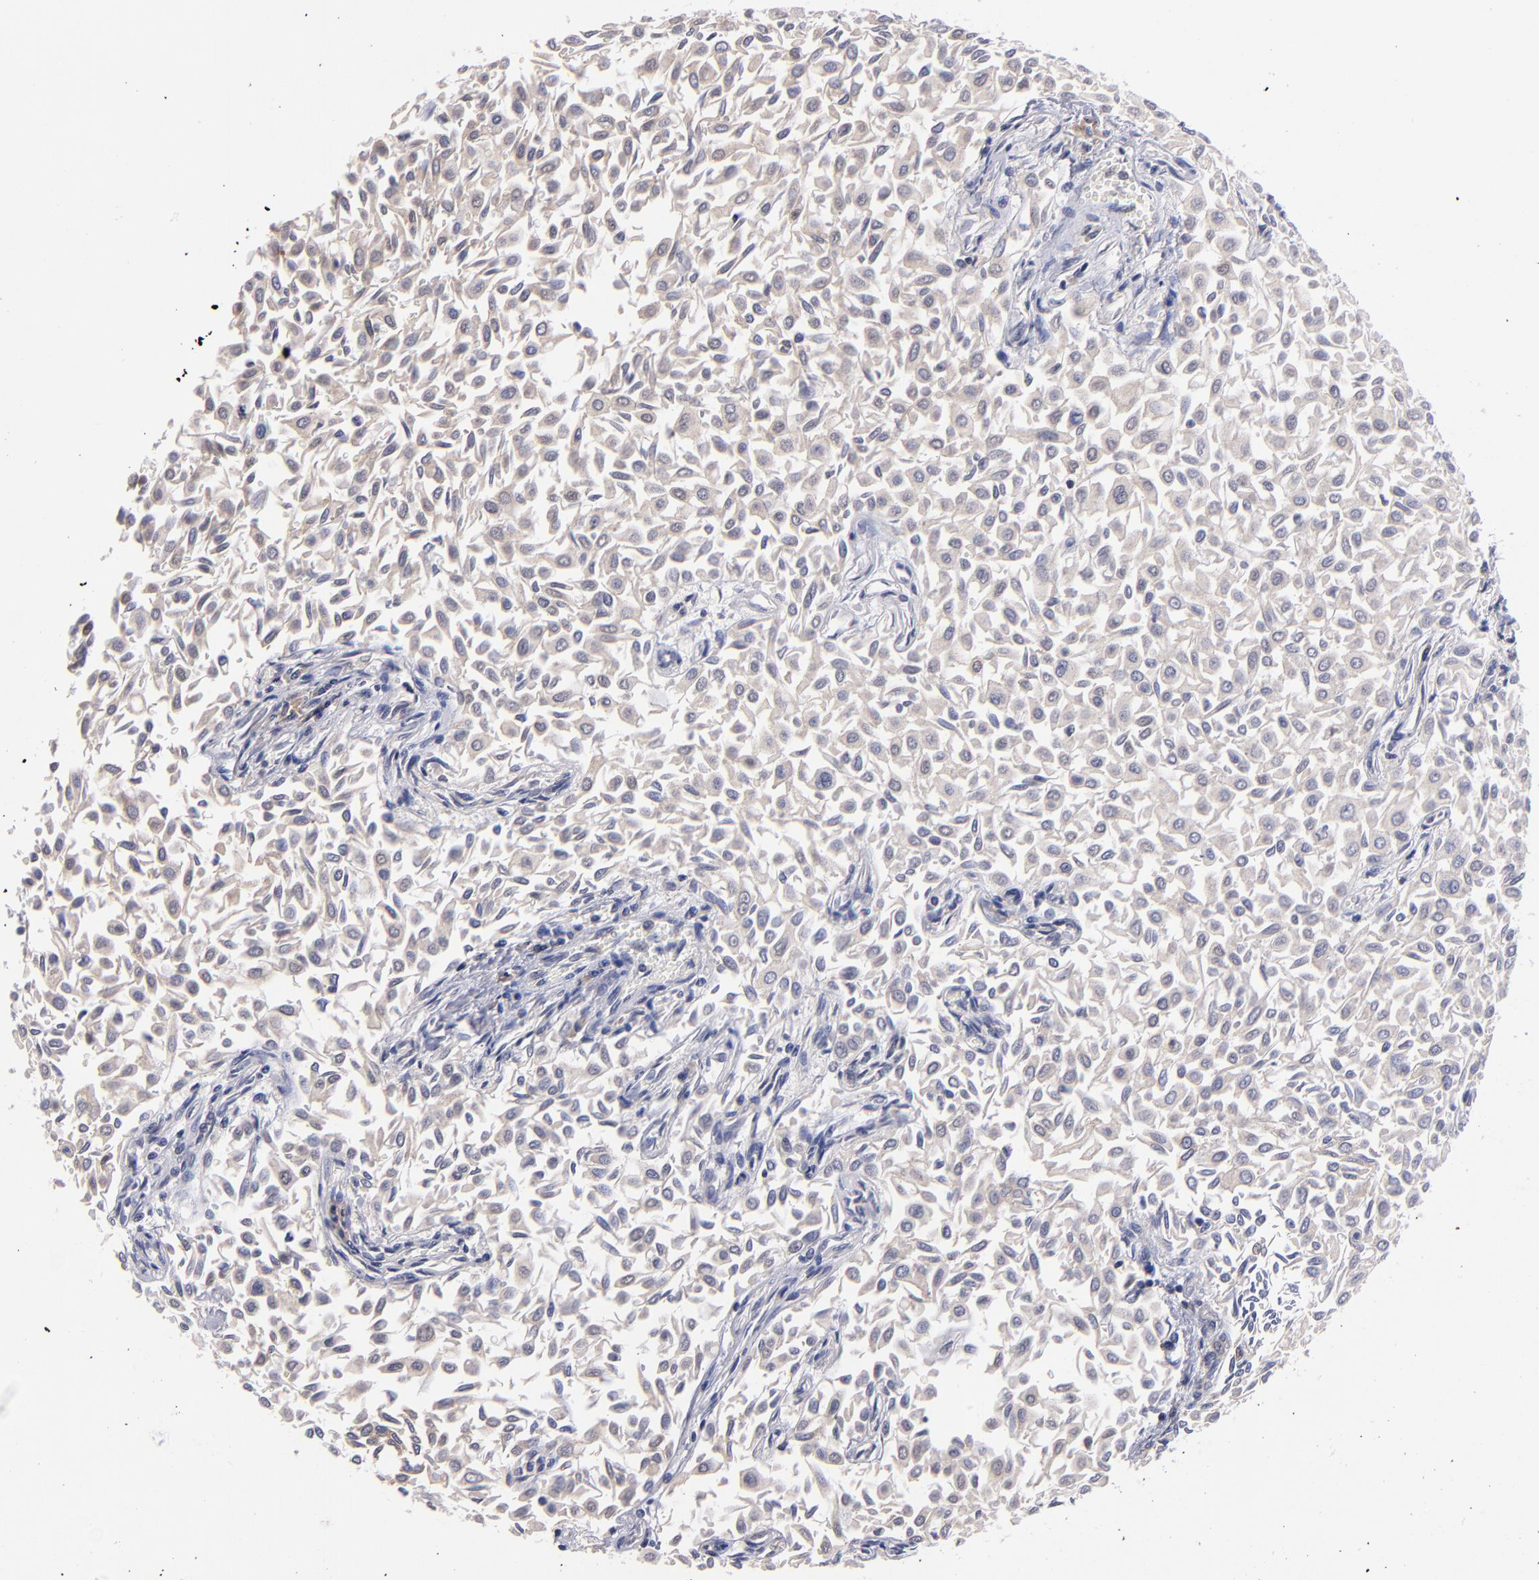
{"staining": {"intensity": "weak", "quantity": "25%-75%", "location": "cytoplasmic/membranous"}, "tissue": "urothelial cancer", "cell_type": "Tumor cells", "image_type": "cancer", "snomed": [{"axis": "morphology", "description": "Urothelial carcinoma, Low grade"}, {"axis": "topography", "description": "Urinary bladder"}], "caption": "IHC (DAB) staining of human urothelial cancer exhibits weak cytoplasmic/membranous protein staining in about 25%-75% of tumor cells.", "gene": "EIF3L", "patient": {"sex": "male", "age": 64}}